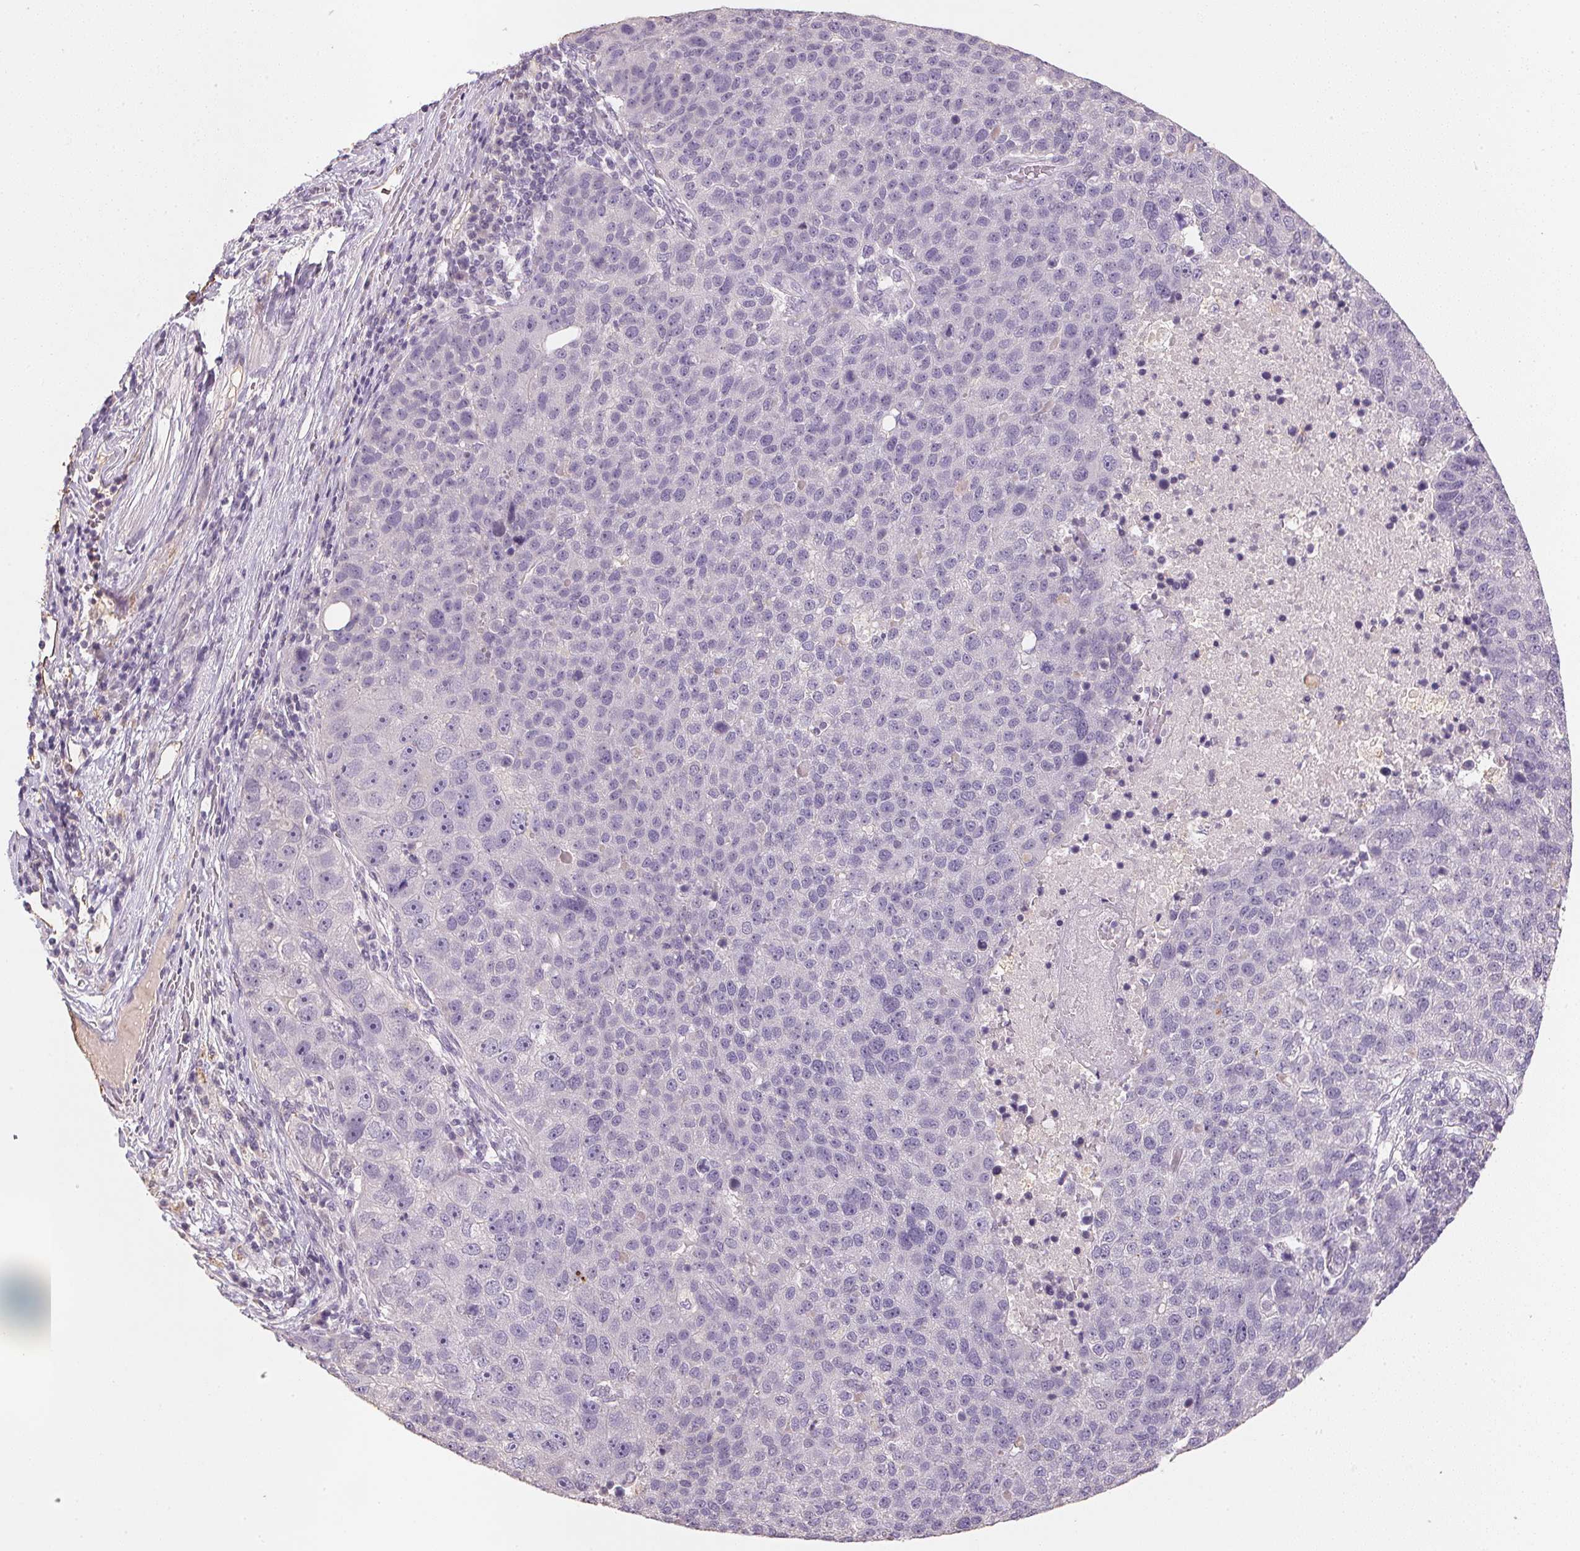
{"staining": {"intensity": "negative", "quantity": "none", "location": "none"}, "tissue": "pancreatic cancer", "cell_type": "Tumor cells", "image_type": "cancer", "snomed": [{"axis": "morphology", "description": "Adenocarcinoma, NOS"}, {"axis": "topography", "description": "Pancreas"}], "caption": "The micrograph displays no staining of tumor cells in pancreatic cancer (adenocarcinoma).", "gene": "CXCL5", "patient": {"sex": "female", "age": 61}}